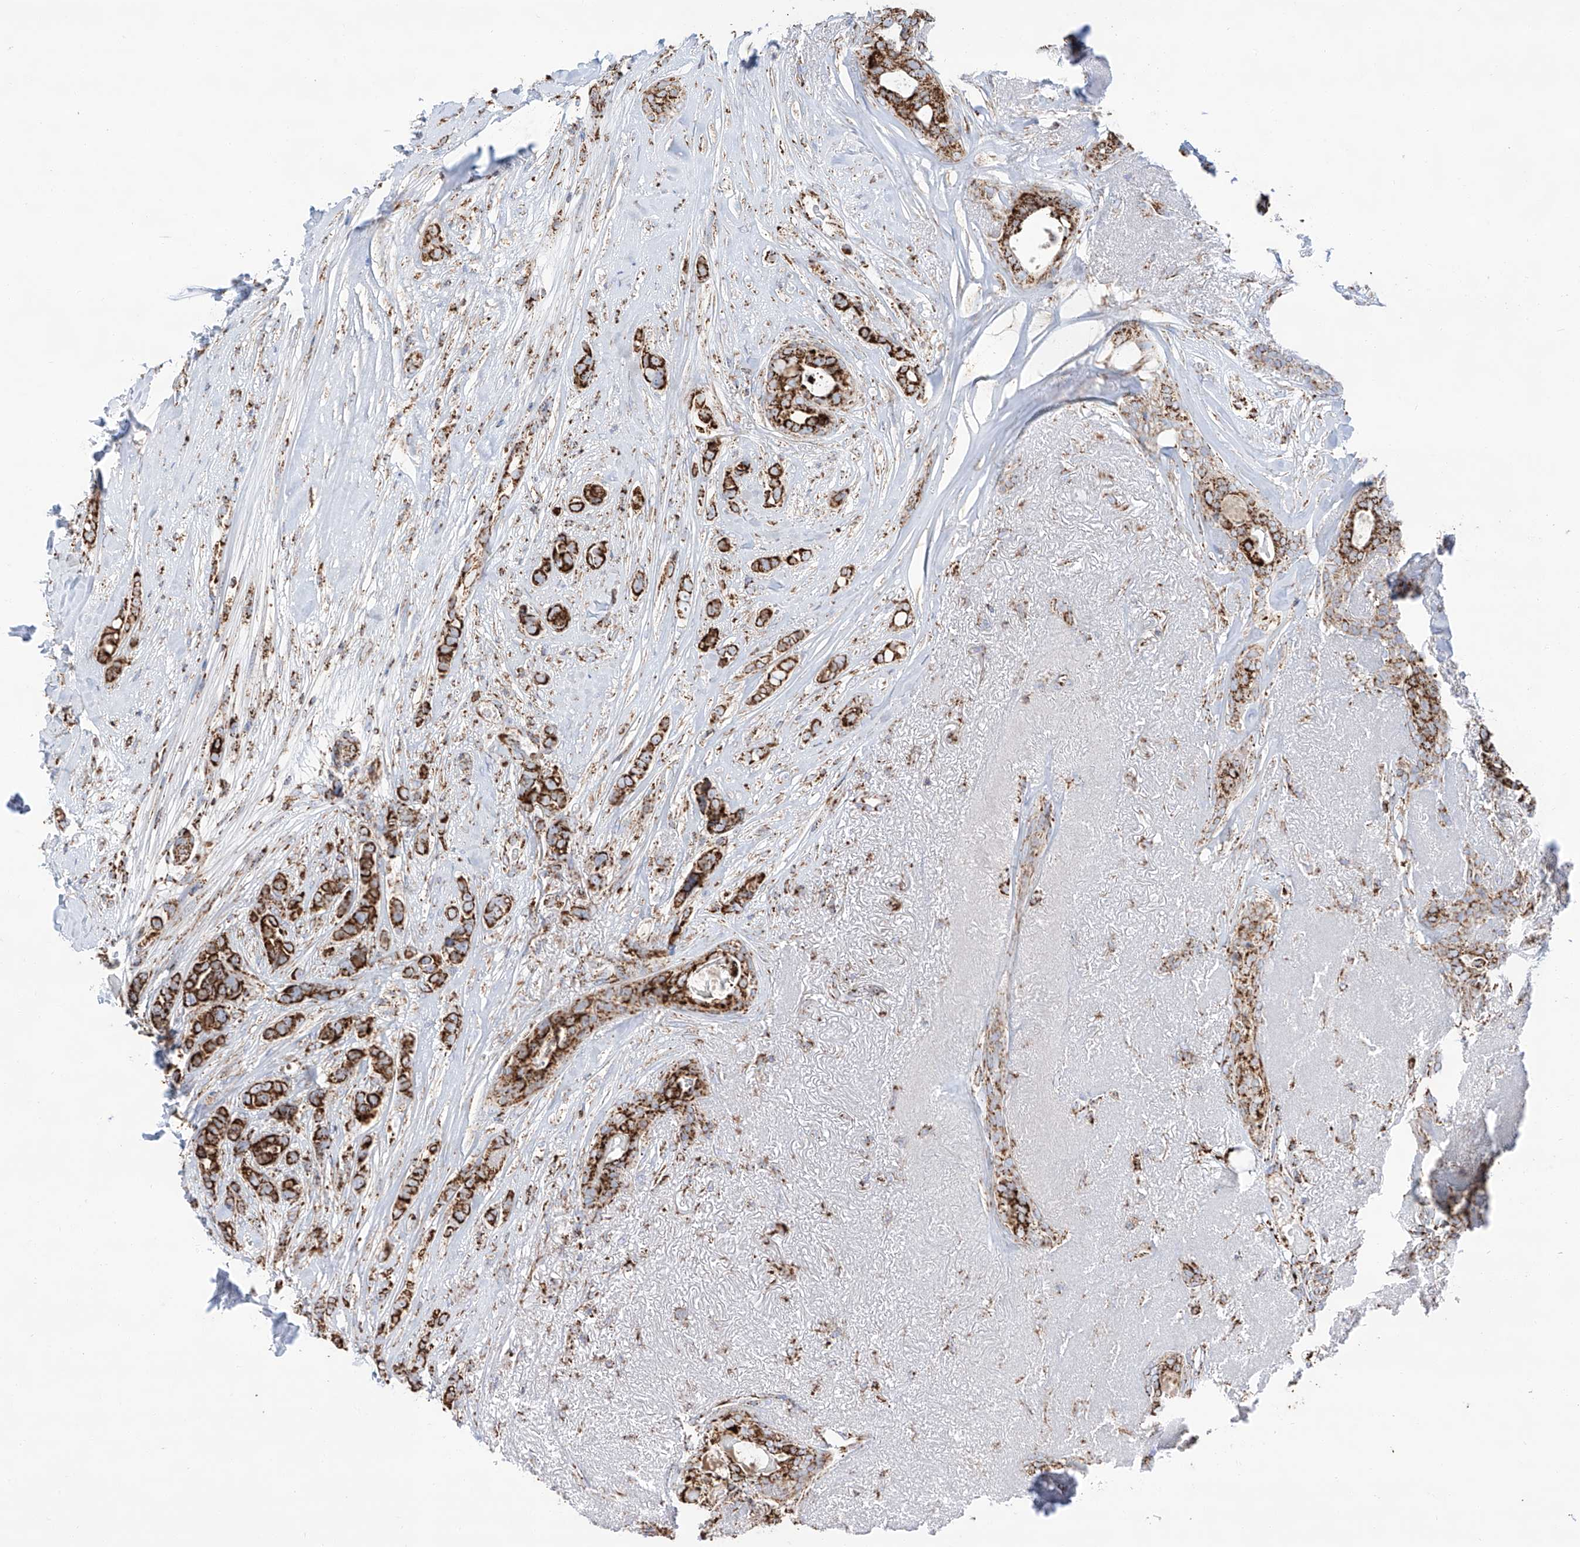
{"staining": {"intensity": "strong", "quantity": ">75%", "location": "cytoplasmic/membranous"}, "tissue": "breast cancer", "cell_type": "Tumor cells", "image_type": "cancer", "snomed": [{"axis": "morphology", "description": "Lobular carcinoma"}, {"axis": "topography", "description": "Breast"}], "caption": "Breast cancer (lobular carcinoma) stained with DAB (3,3'-diaminobenzidine) immunohistochemistry shows high levels of strong cytoplasmic/membranous positivity in approximately >75% of tumor cells.", "gene": "TTC27", "patient": {"sex": "female", "age": 51}}